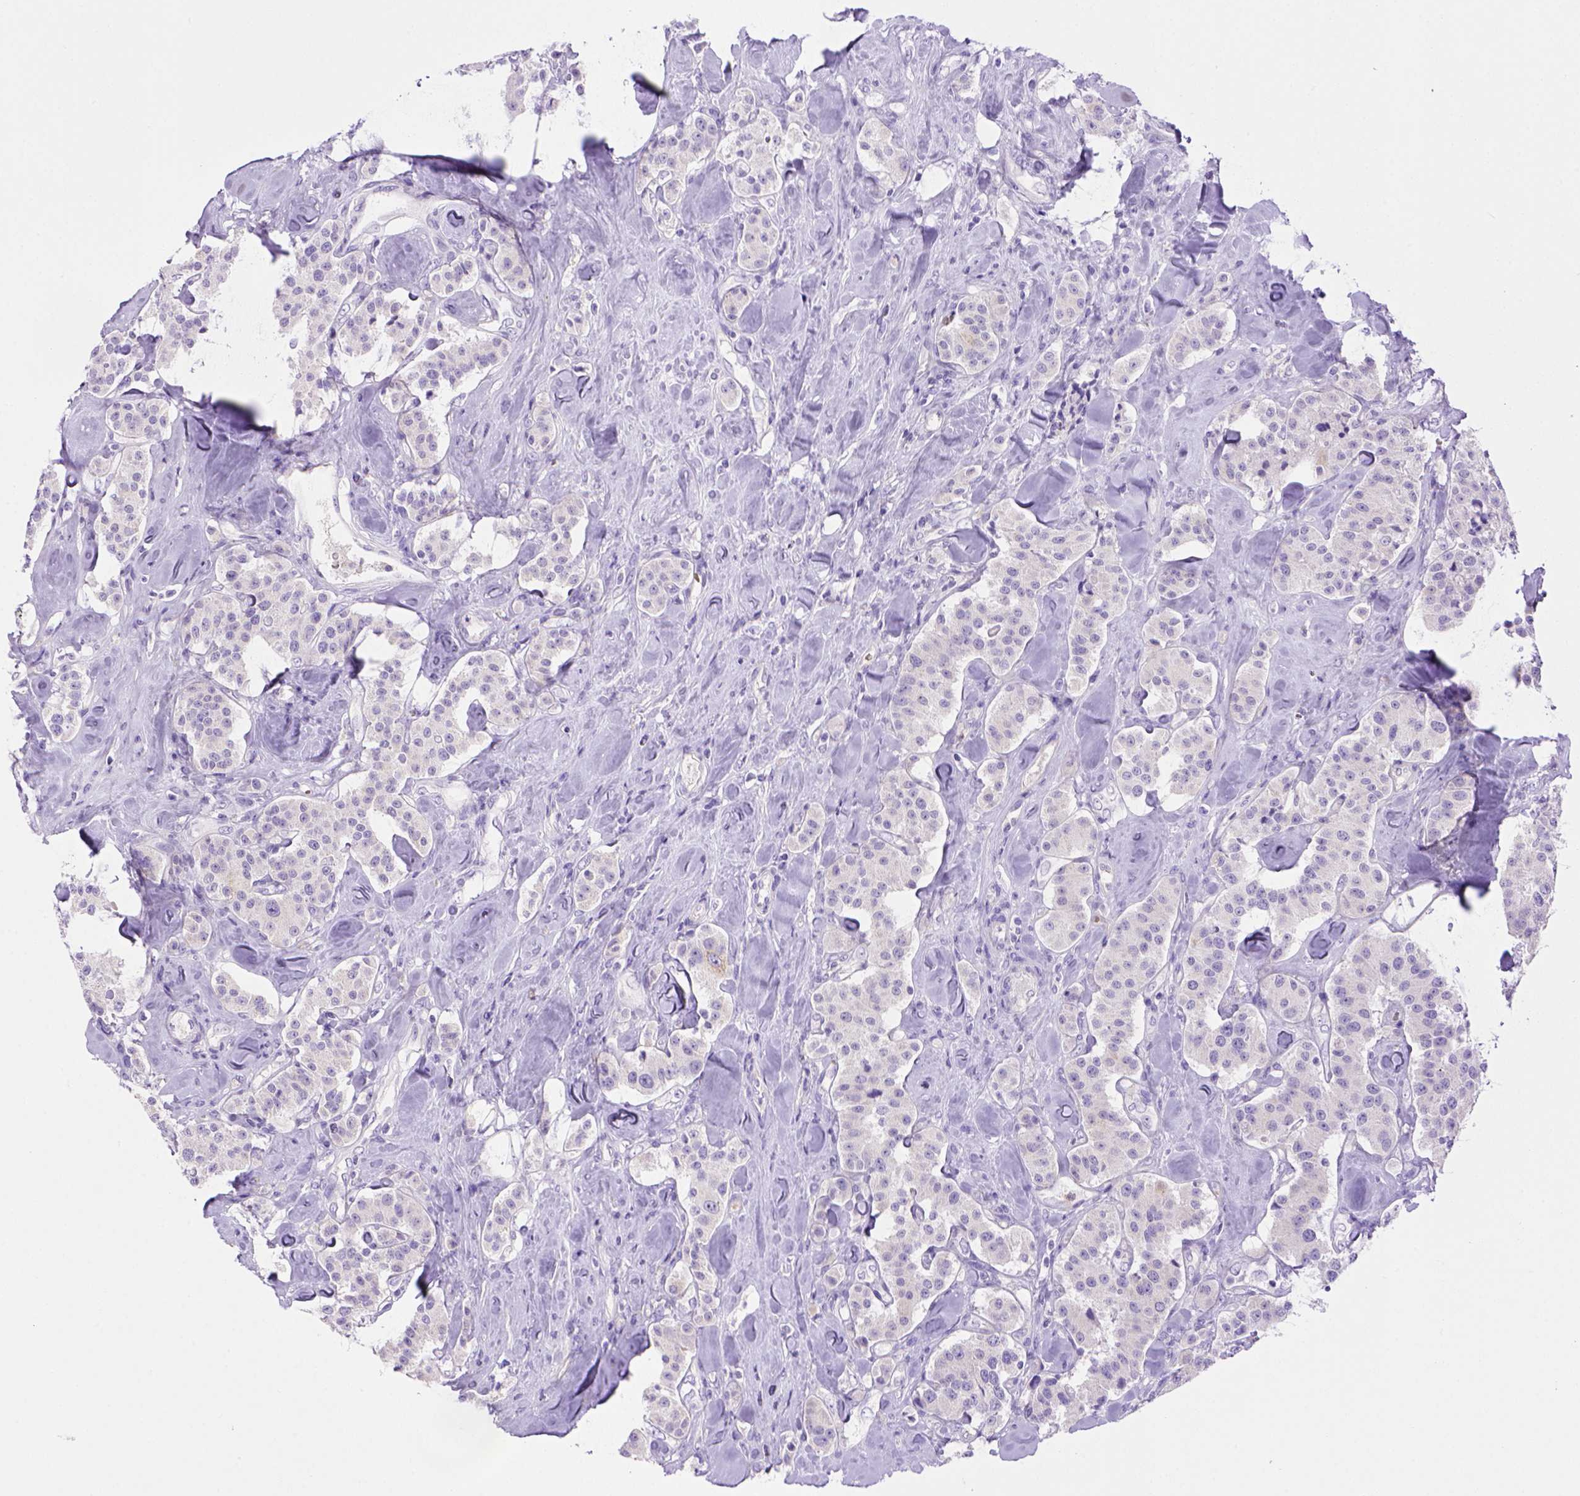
{"staining": {"intensity": "negative", "quantity": "none", "location": "none"}, "tissue": "carcinoid", "cell_type": "Tumor cells", "image_type": "cancer", "snomed": [{"axis": "morphology", "description": "Carcinoid, malignant, NOS"}, {"axis": "topography", "description": "Pancreas"}], "caption": "Tumor cells show no significant staining in carcinoid.", "gene": "BAAT", "patient": {"sex": "male", "age": 41}}